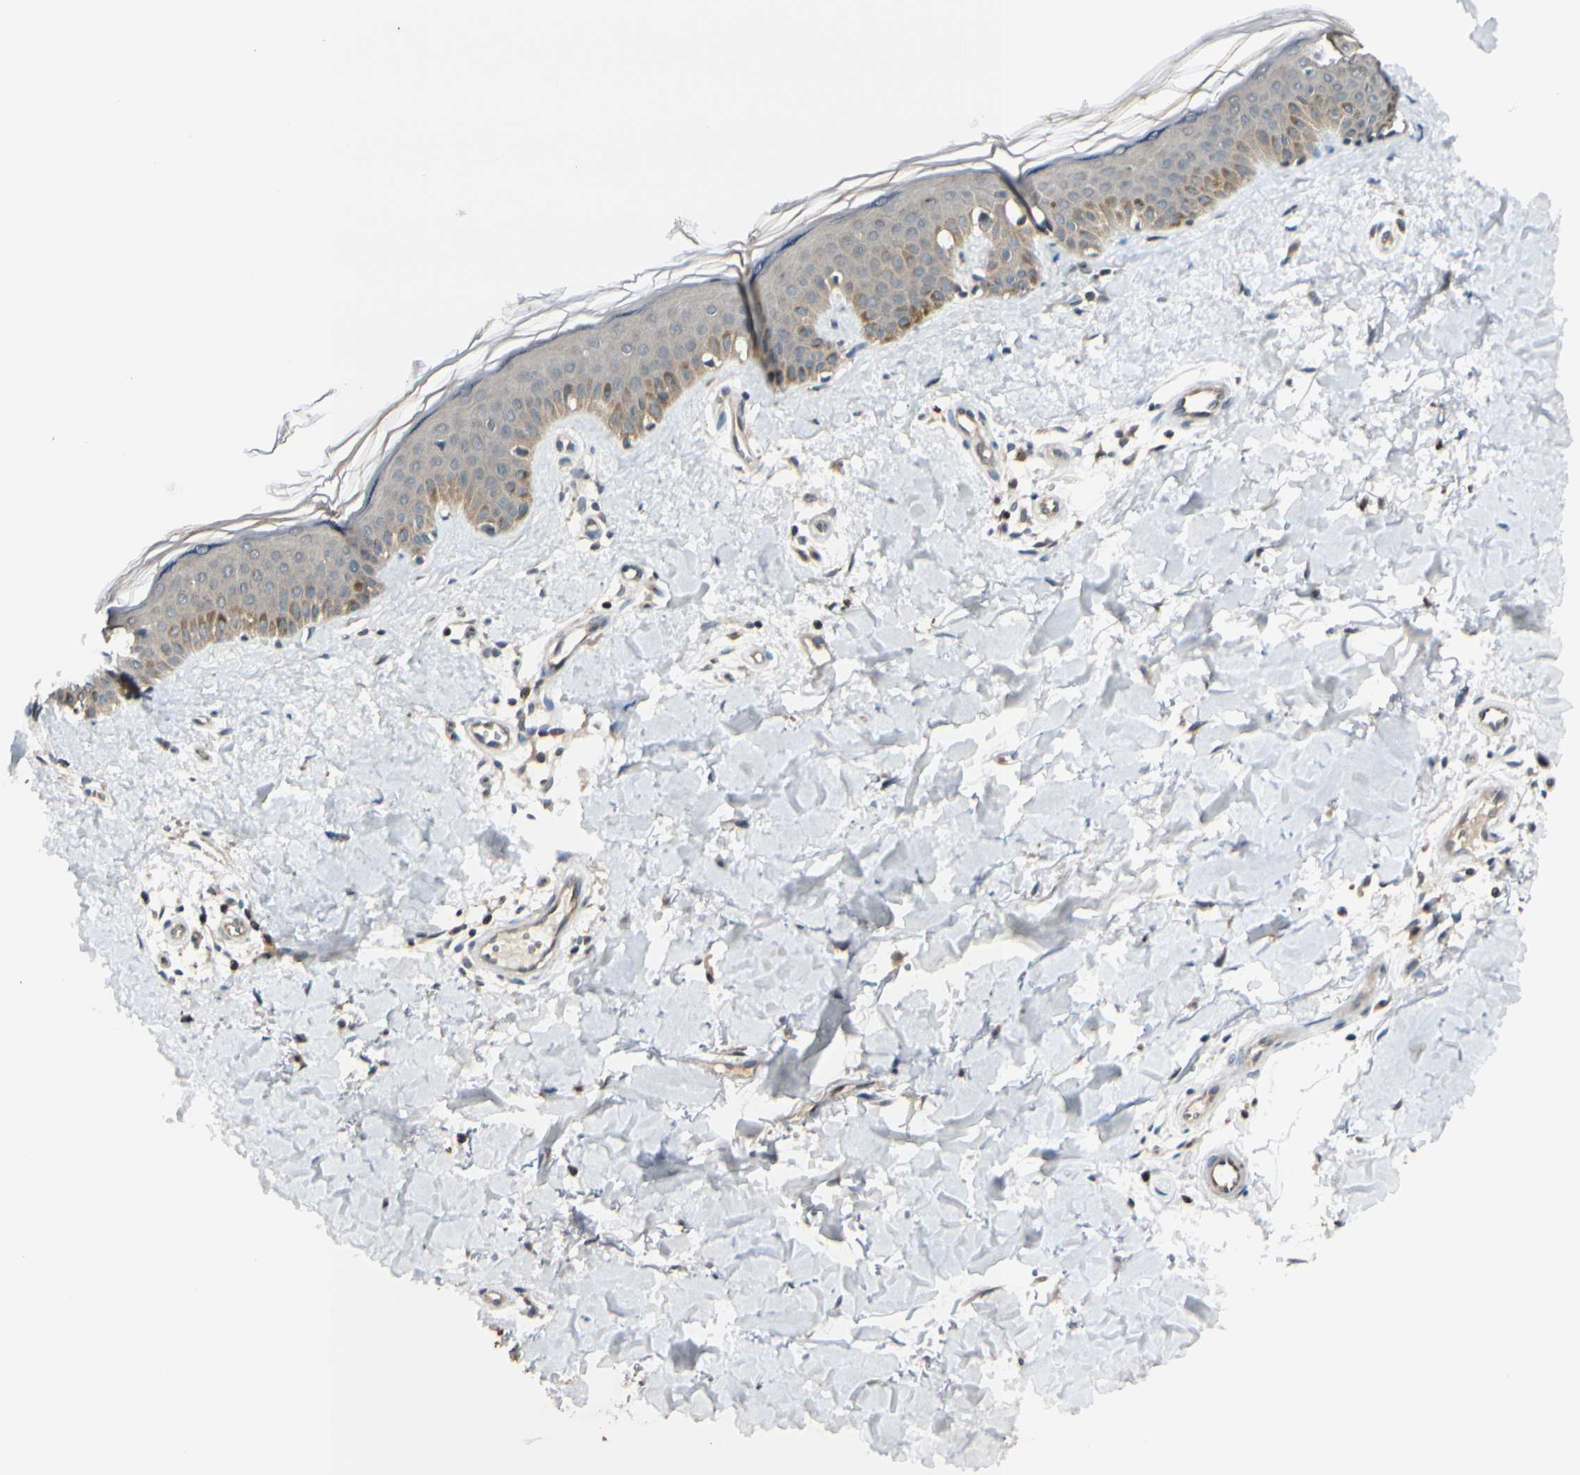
{"staining": {"intensity": "negative", "quantity": "none", "location": "none"}, "tissue": "skin", "cell_type": "Fibroblasts", "image_type": "normal", "snomed": [{"axis": "morphology", "description": "Normal tissue, NOS"}, {"axis": "topography", "description": "Skin"}], "caption": "Protein analysis of normal skin shows no significant staining in fibroblasts. (DAB (3,3'-diaminobenzidine) IHC, high magnification).", "gene": "FGF10", "patient": {"sex": "male", "age": 67}}